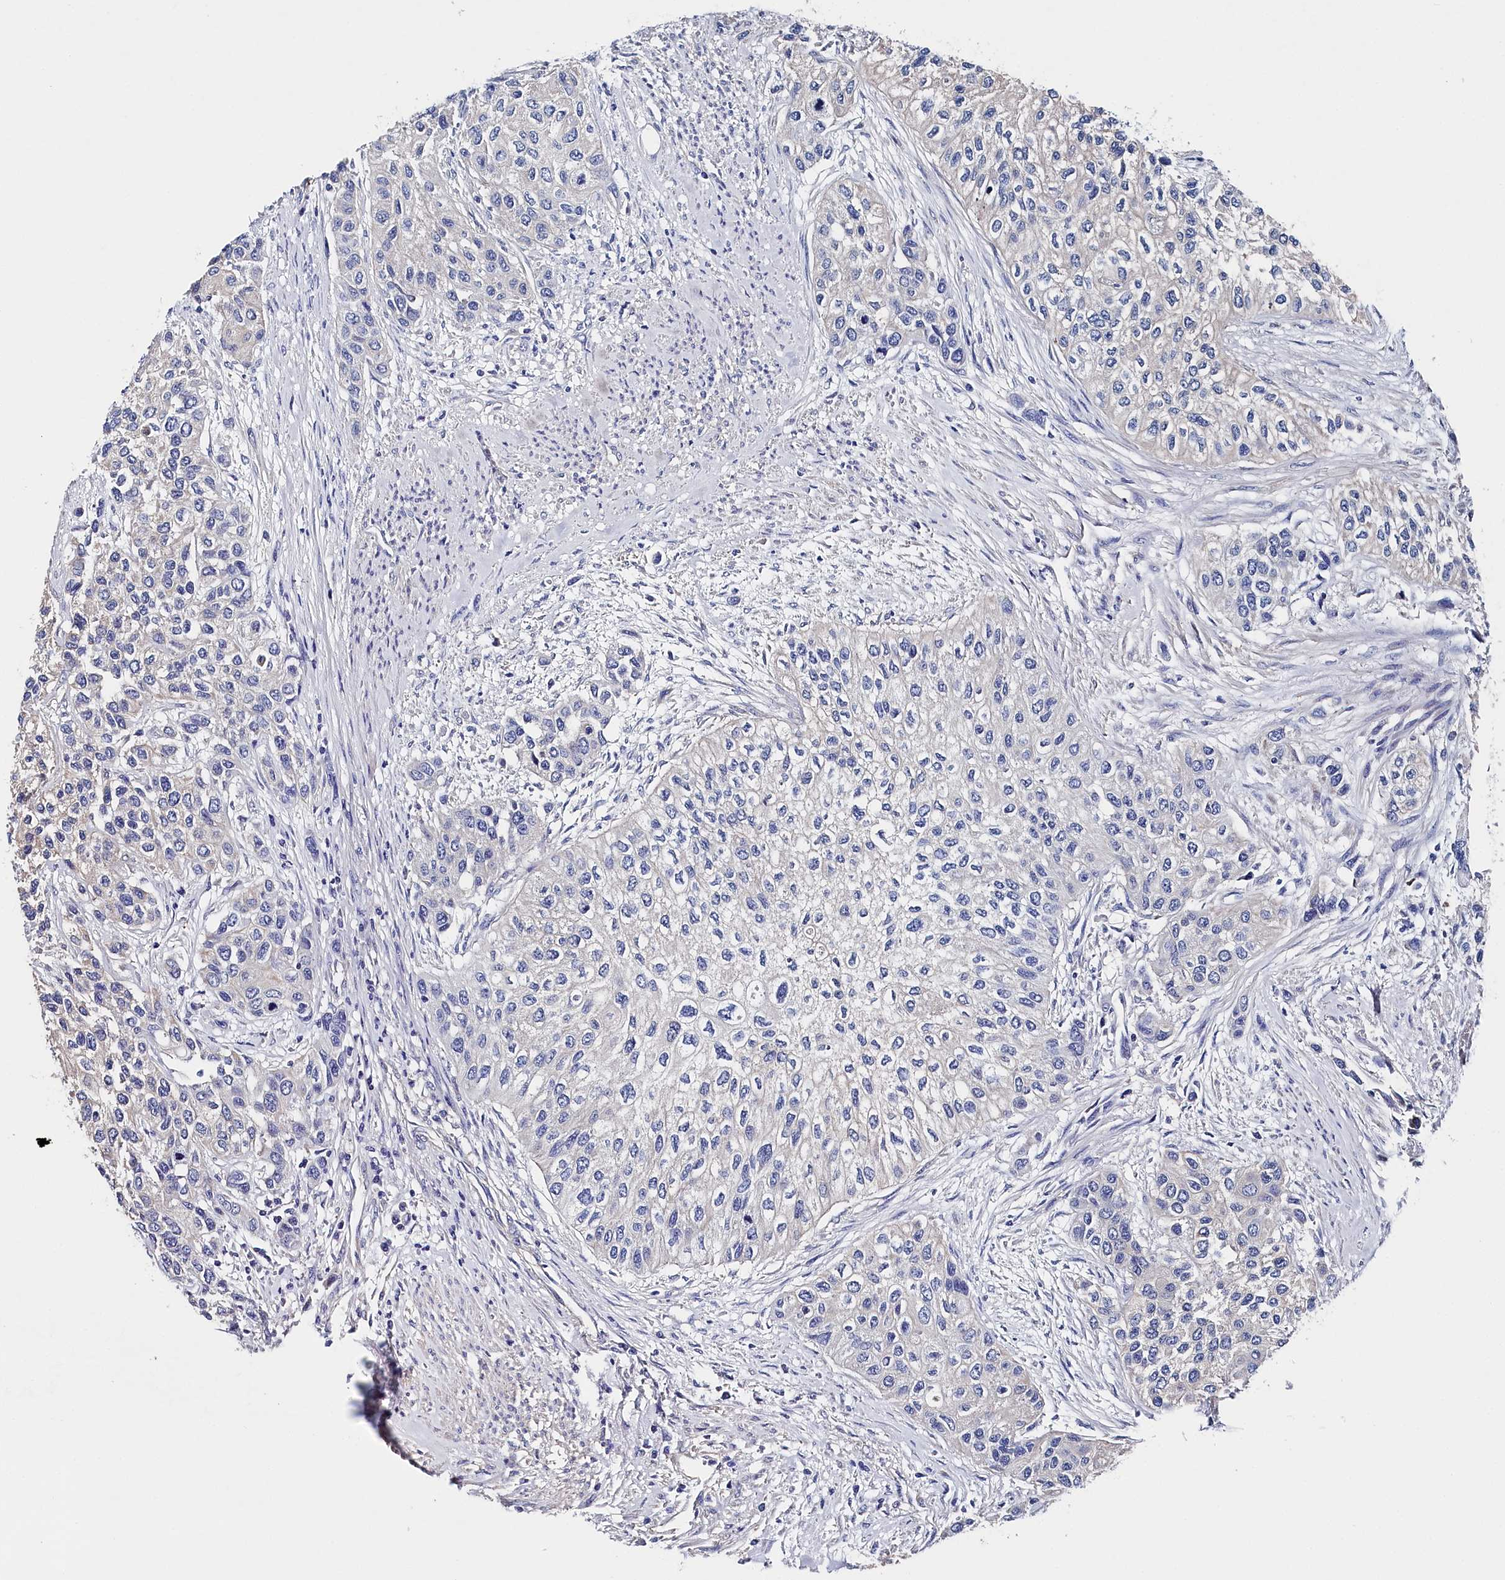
{"staining": {"intensity": "negative", "quantity": "none", "location": "none"}, "tissue": "urothelial cancer", "cell_type": "Tumor cells", "image_type": "cancer", "snomed": [{"axis": "morphology", "description": "Normal tissue, NOS"}, {"axis": "morphology", "description": "Urothelial carcinoma, High grade"}, {"axis": "topography", "description": "Vascular tissue"}, {"axis": "topography", "description": "Urinary bladder"}], "caption": "Immunohistochemical staining of urothelial carcinoma (high-grade) displays no significant staining in tumor cells. (Immunohistochemistry, brightfield microscopy, high magnification).", "gene": "BHMT", "patient": {"sex": "female", "age": 56}}